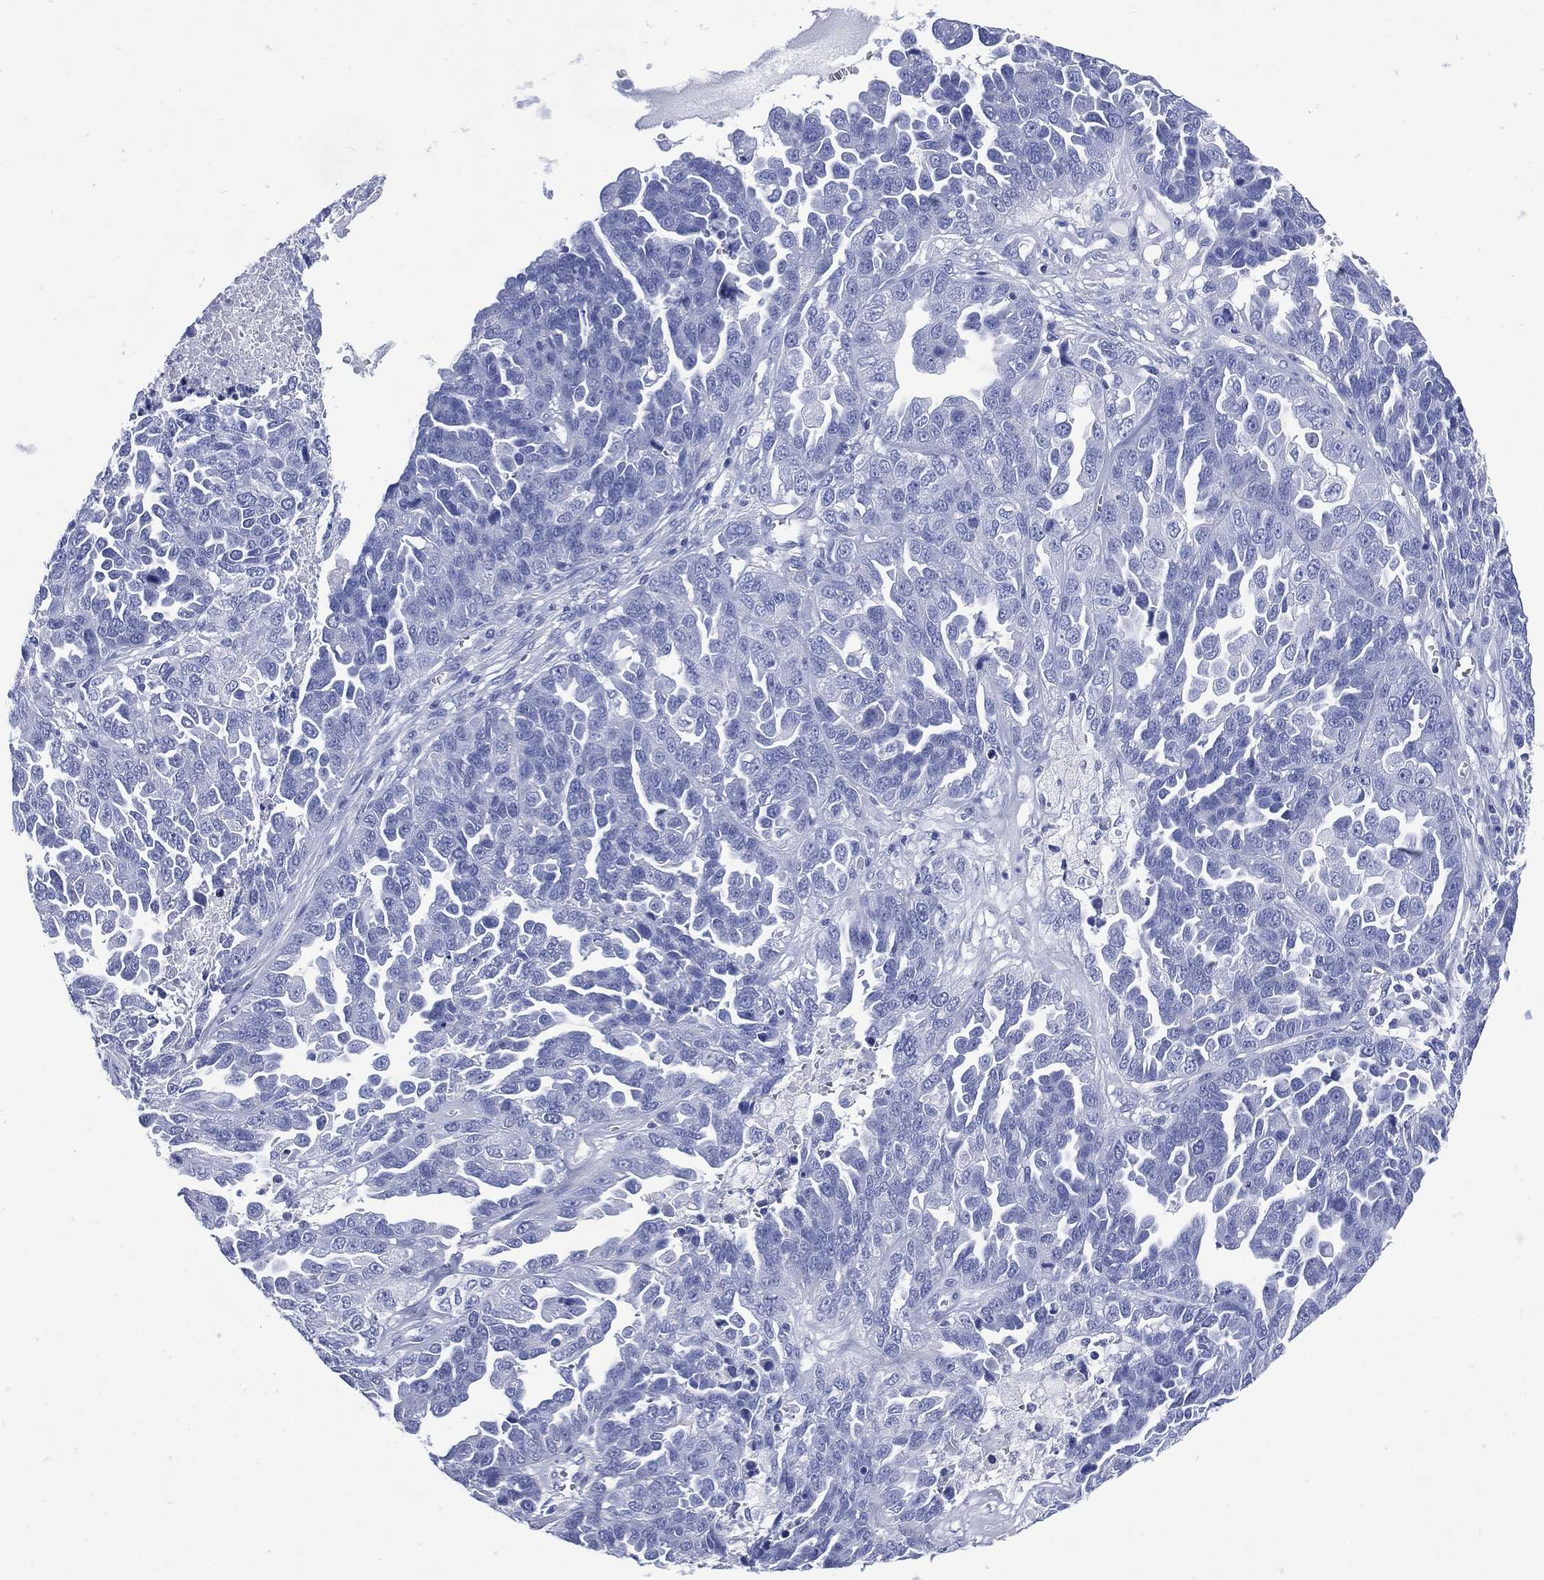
{"staining": {"intensity": "negative", "quantity": "none", "location": "none"}, "tissue": "ovarian cancer", "cell_type": "Tumor cells", "image_type": "cancer", "snomed": [{"axis": "morphology", "description": "Cystadenocarcinoma, serous, NOS"}, {"axis": "topography", "description": "Ovary"}], "caption": "DAB (3,3'-diaminobenzidine) immunohistochemical staining of ovarian cancer (serous cystadenocarcinoma) shows no significant expression in tumor cells. (DAB IHC visualized using brightfield microscopy, high magnification).", "gene": "SHCBP1L", "patient": {"sex": "female", "age": 87}}